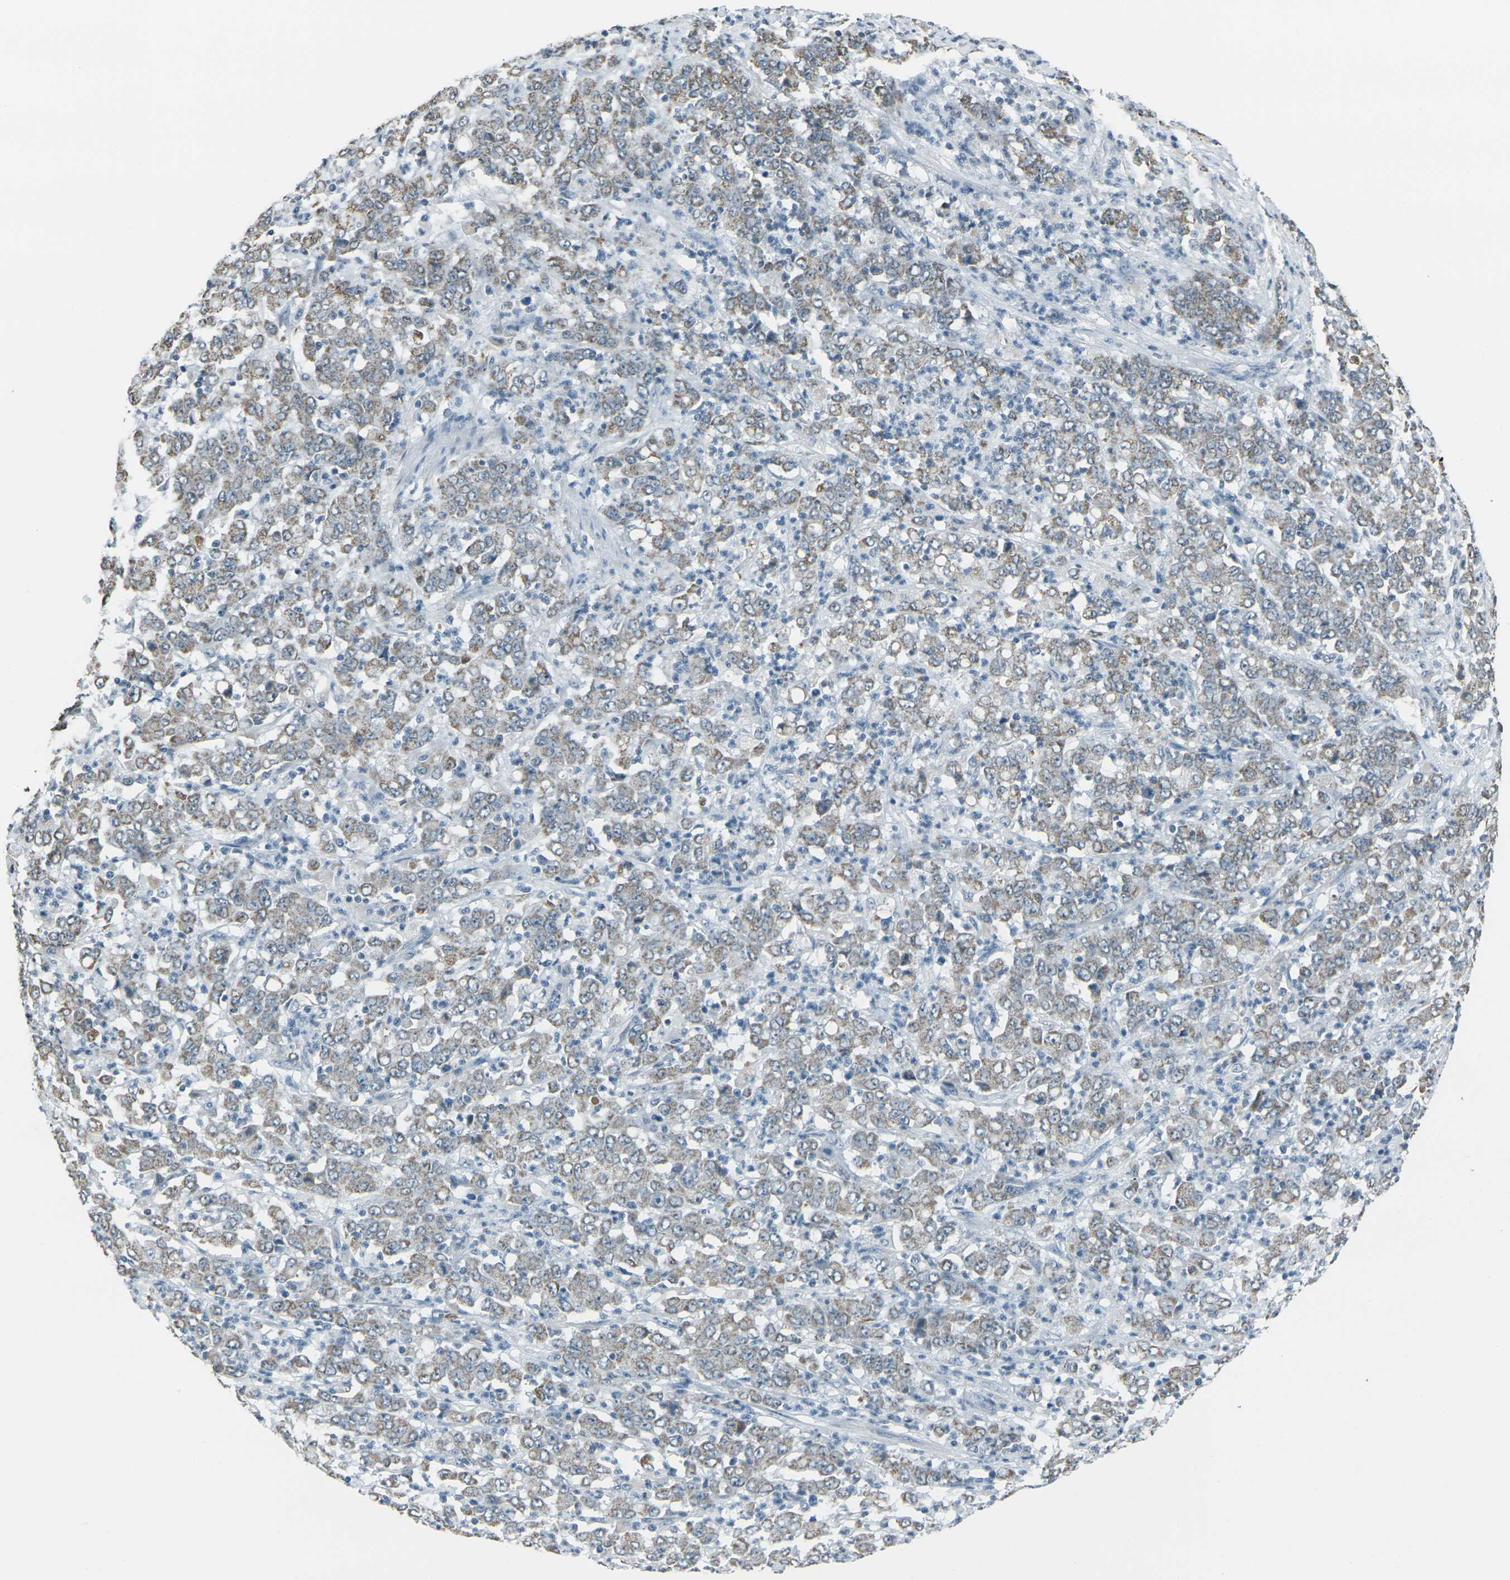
{"staining": {"intensity": "moderate", "quantity": "25%-75%", "location": "cytoplasmic/membranous"}, "tissue": "stomach cancer", "cell_type": "Tumor cells", "image_type": "cancer", "snomed": [{"axis": "morphology", "description": "Adenocarcinoma, NOS"}, {"axis": "topography", "description": "Stomach, lower"}], "caption": "Protein expression analysis of adenocarcinoma (stomach) displays moderate cytoplasmic/membranous positivity in about 25%-75% of tumor cells.", "gene": "H2BC1", "patient": {"sex": "female", "age": 71}}